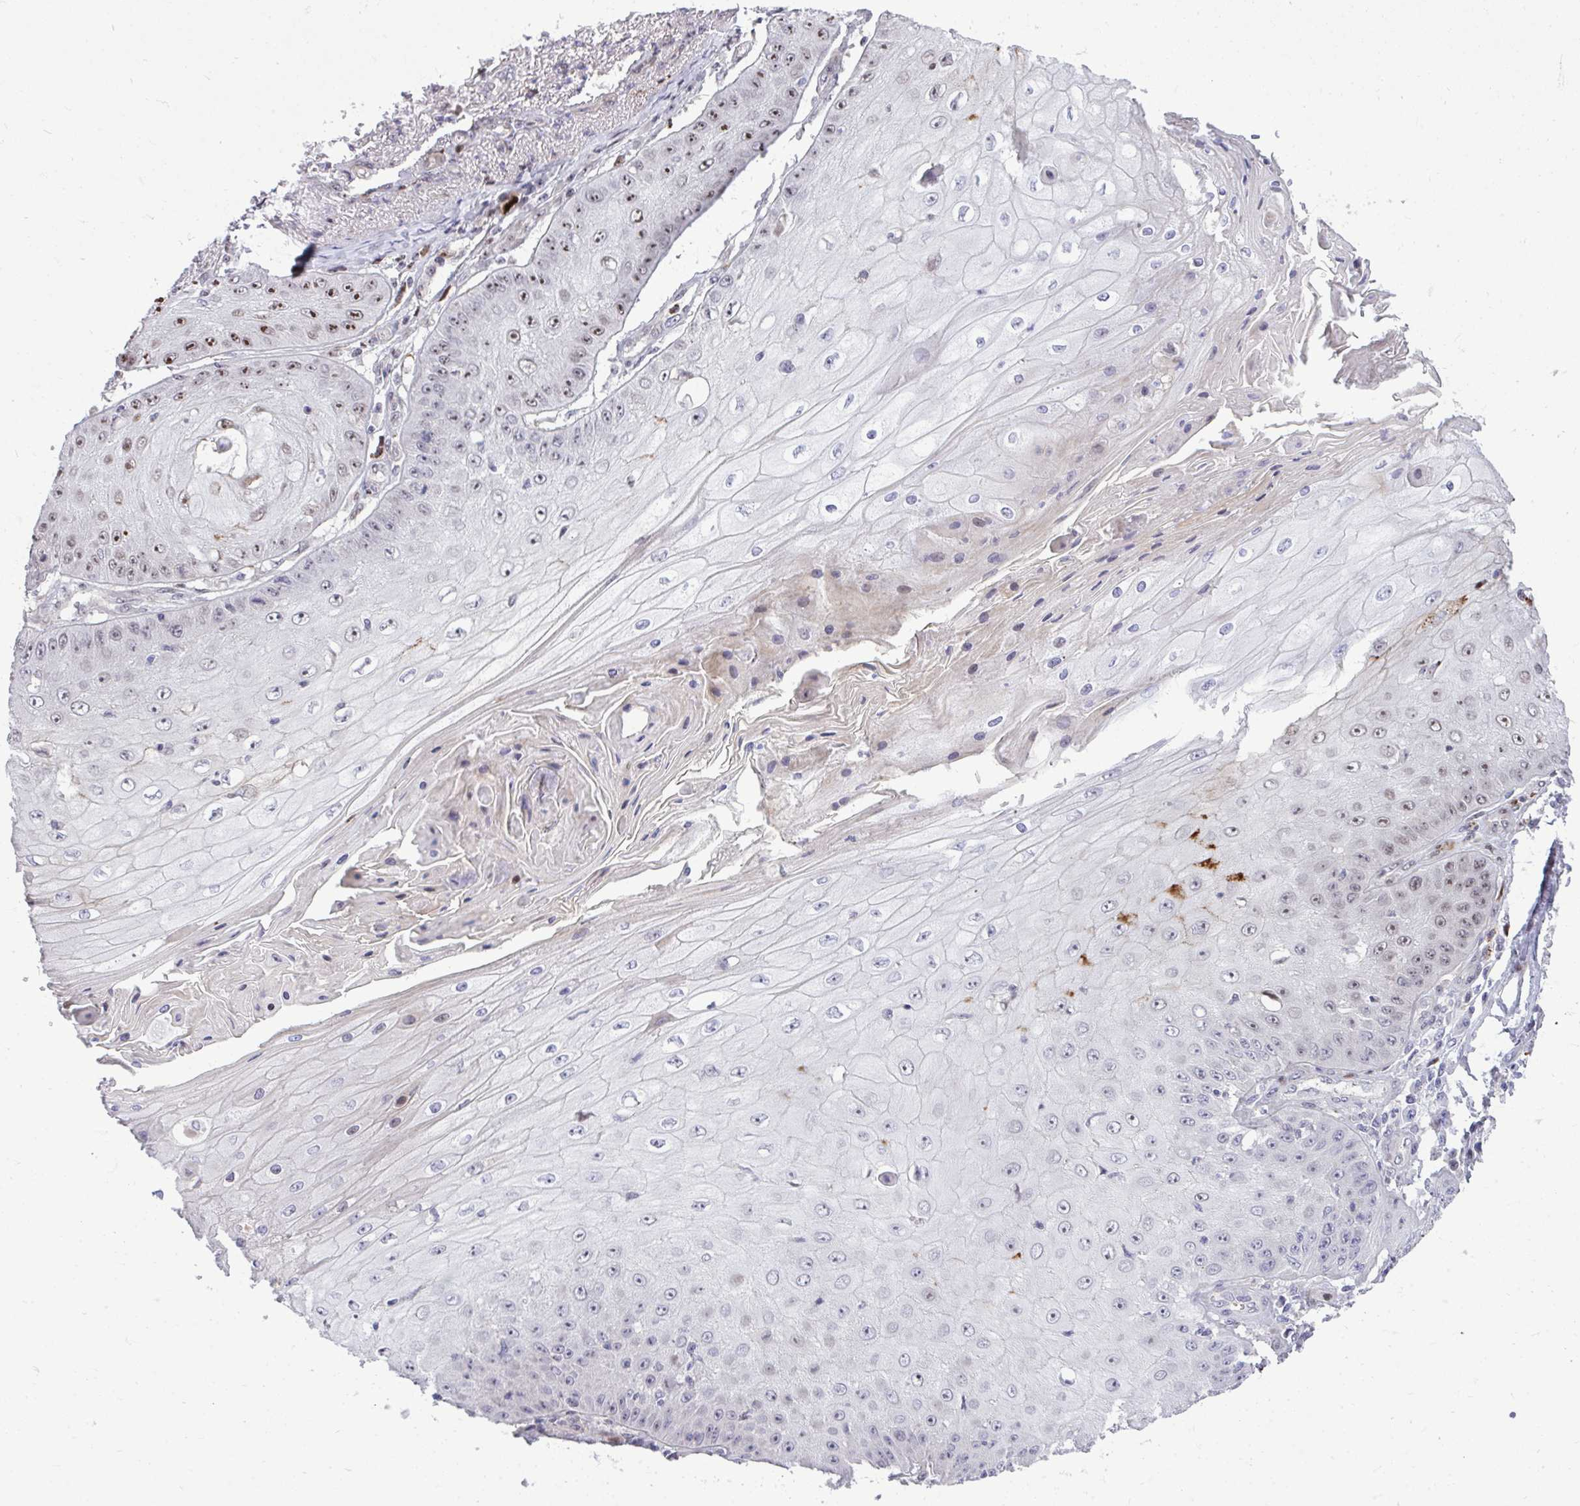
{"staining": {"intensity": "moderate", "quantity": "25%-75%", "location": "nuclear"}, "tissue": "skin cancer", "cell_type": "Tumor cells", "image_type": "cancer", "snomed": [{"axis": "morphology", "description": "Squamous cell carcinoma, NOS"}, {"axis": "topography", "description": "Skin"}], "caption": "Human skin squamous cell carcinoma stained with a brown dye demonstrates moderate nuclear positive positivity in approximately 25%-75% of tumor cells.", "gene": "DLX4", "patient": {"sex": "male", "age": 70}}